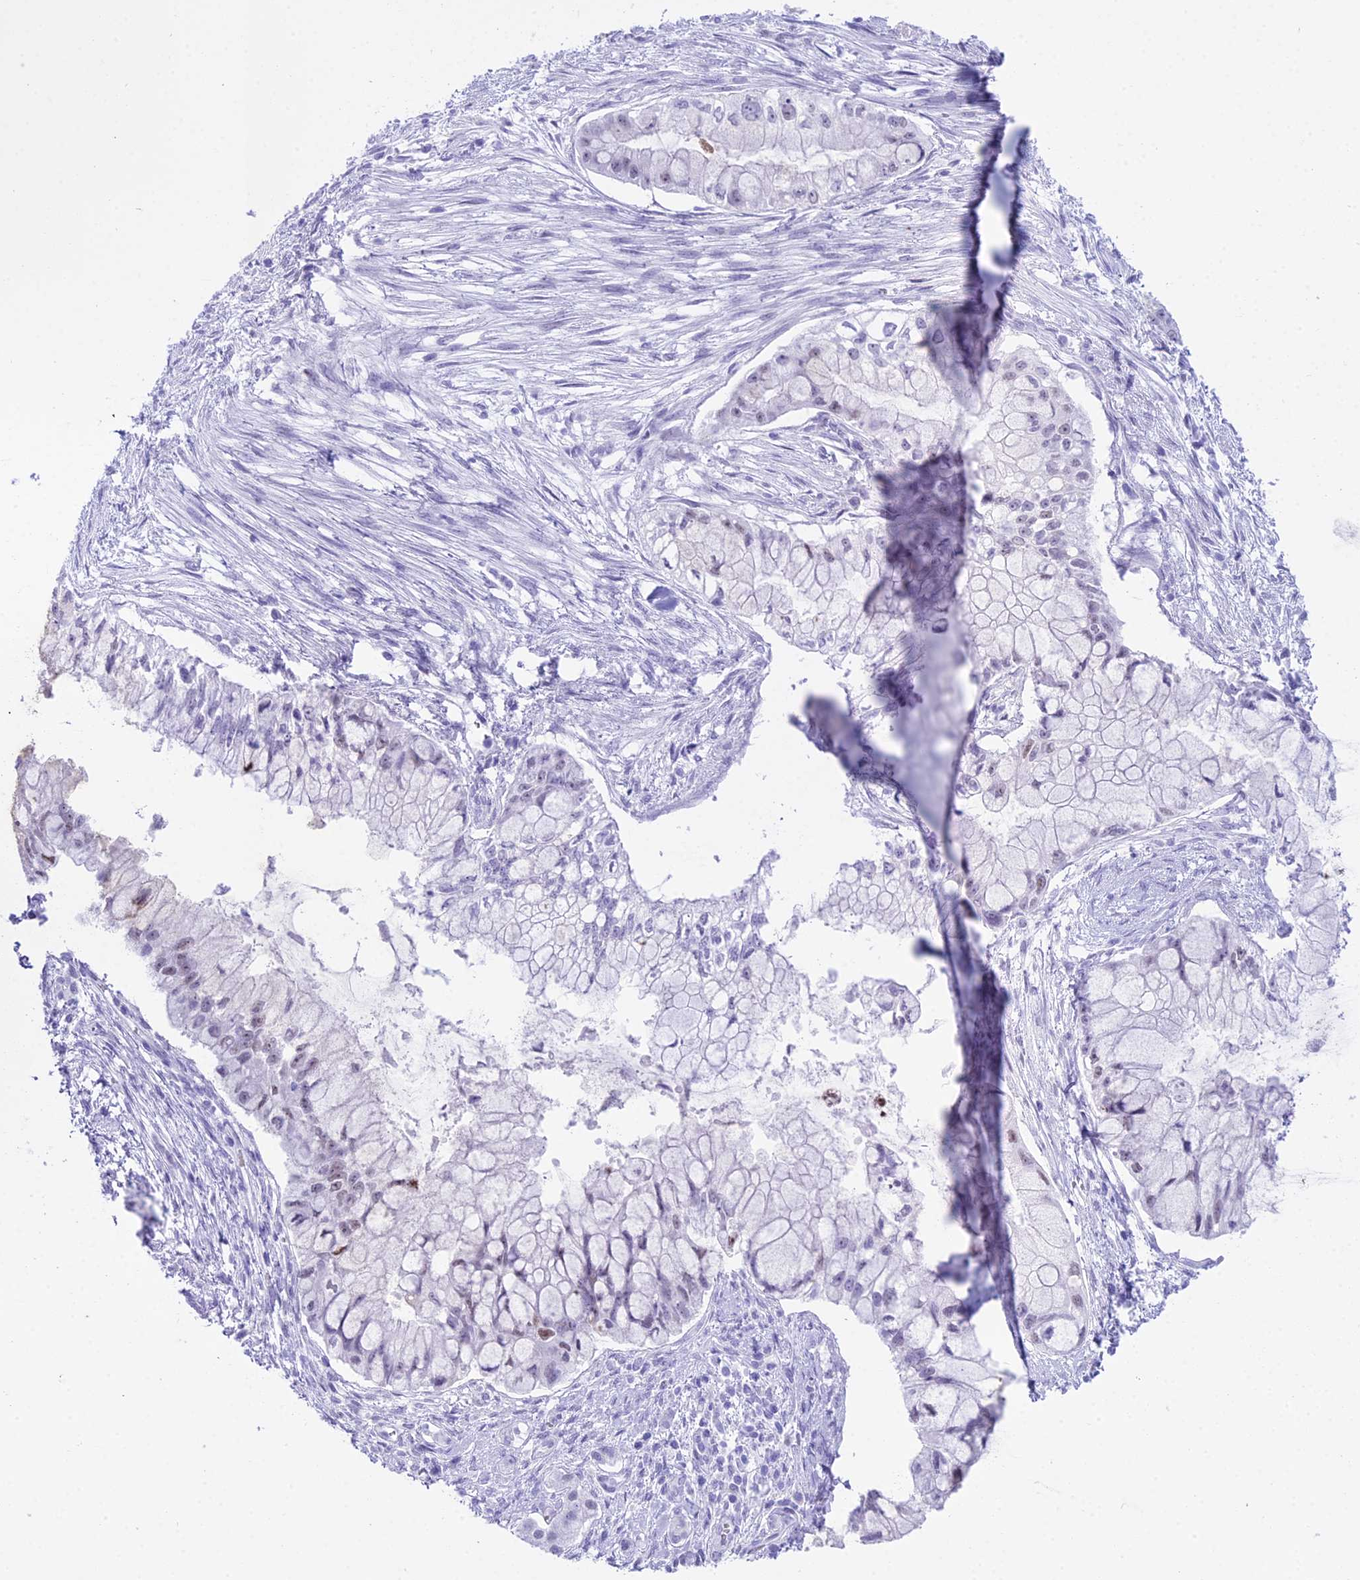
{"staining": {"intensity": "negative", "quantity": "none", "location": "none"}, "tissue": "pancreatic cancer", "cell_type": "Tumor cells", "image_type": "cancer", "snomed": [{"axis": "morphology", "description": "Adenocarcinoma, NOS"}, {"axis": "topography", "description": "Pancreas"}], "caption": "This is an IHC image of pancreatic cancer. There is no positivity in tumor cells.", "gene": "RNPS1", "patient": {"sex": "male", "age": 48}}